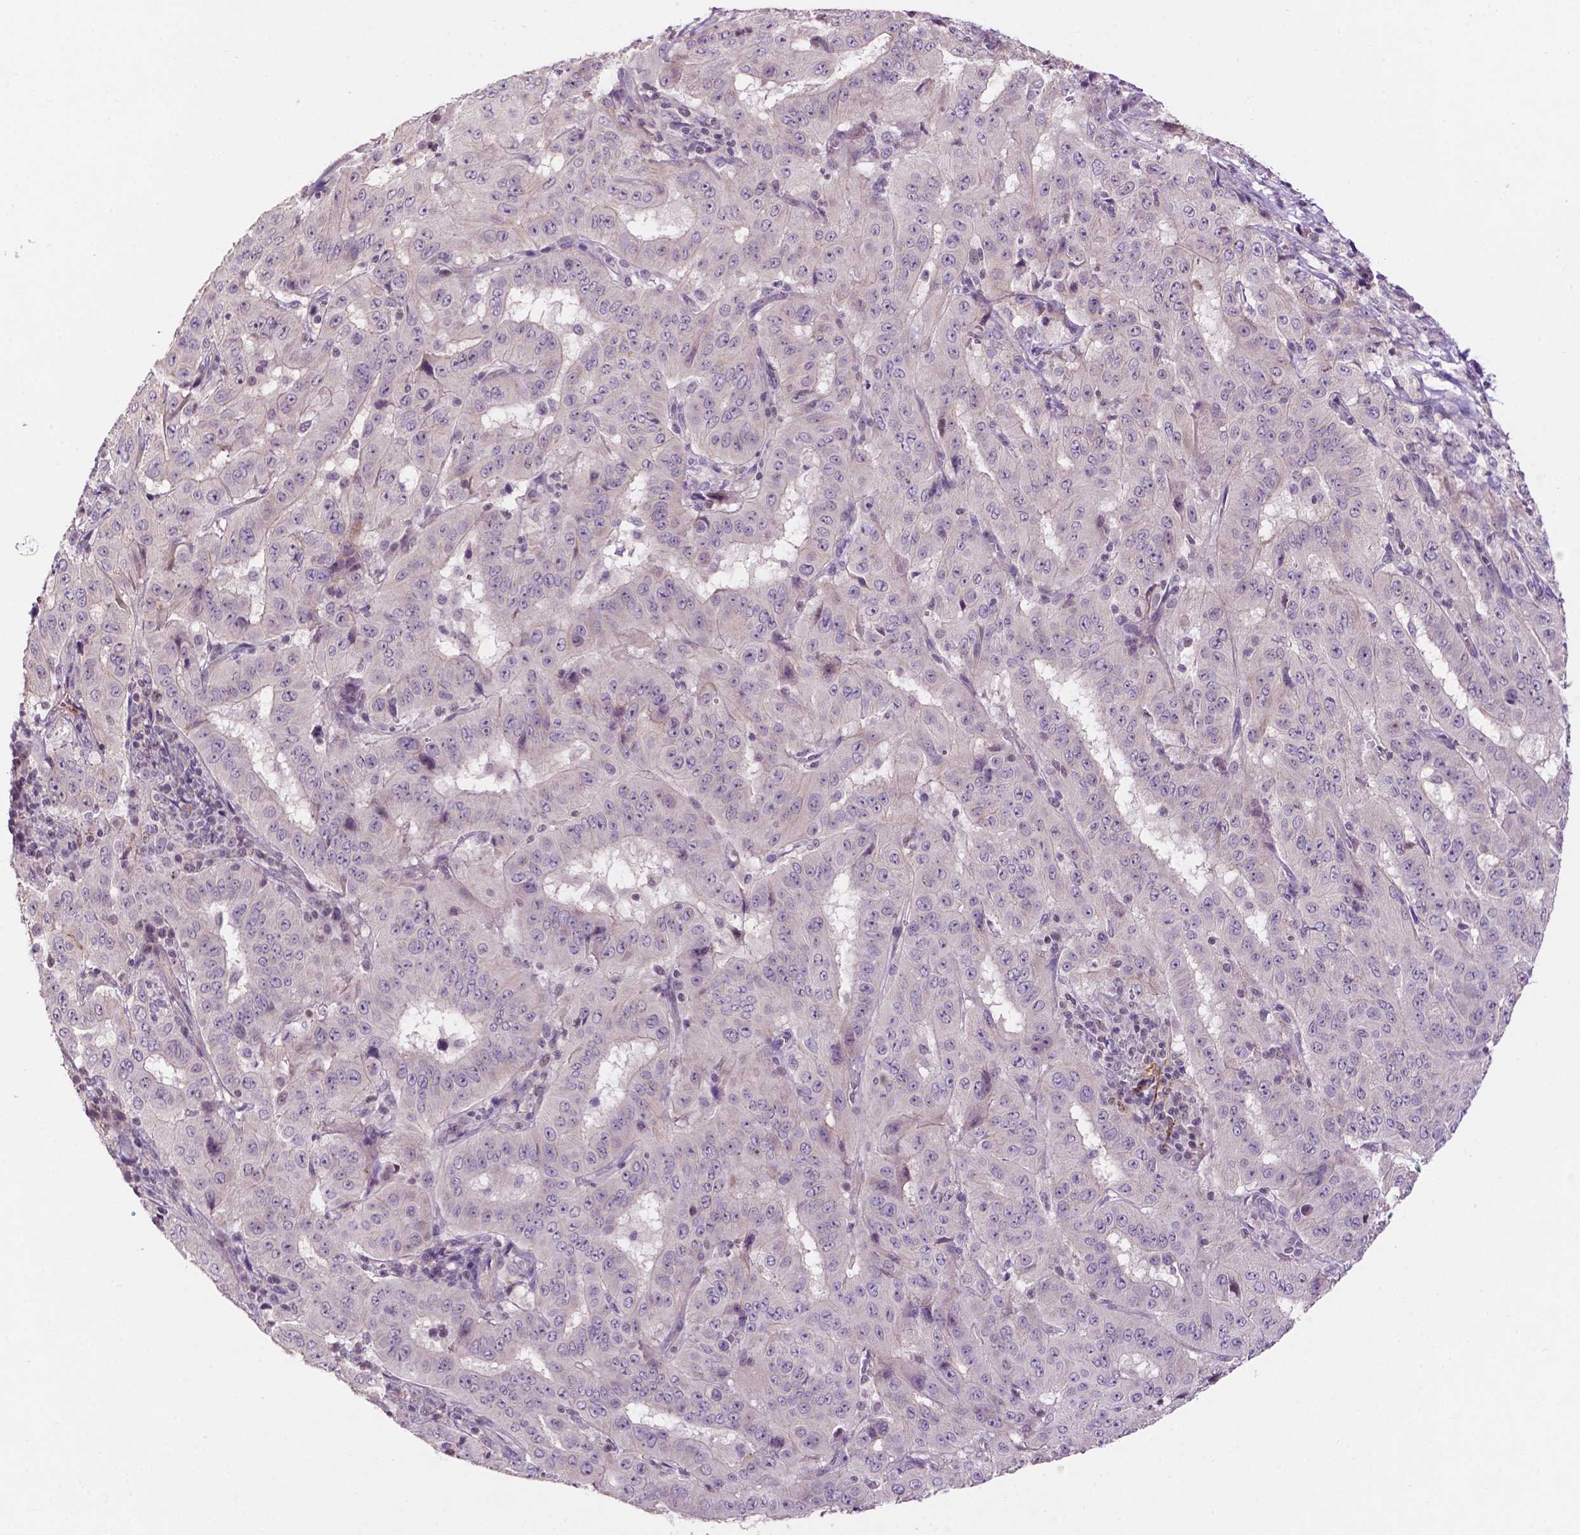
{"staining": {"intensity": "negative", "quantity": "none", "location": "none"}, "tissue": "pancreatic cancer", "cell_type": "Tumor cells", "image_type": "cancer", "snomed": [{"axis": "morphology", "description": "Adenocarcinoma, NOS"}, {"axis": "topography", "description": "Pancreas"}], "caption": "Pancreatic cancer was stained to show a protein in brown. There is no significant positivity in tumor cells. Brightfield microscopy of immunohistochemistry (IHC) stained with DAB (brown) and hematoxylin (blue), captured at high magnification.", "gene": "ARL5C", "patient": {"sex": "male", "age": 63}}